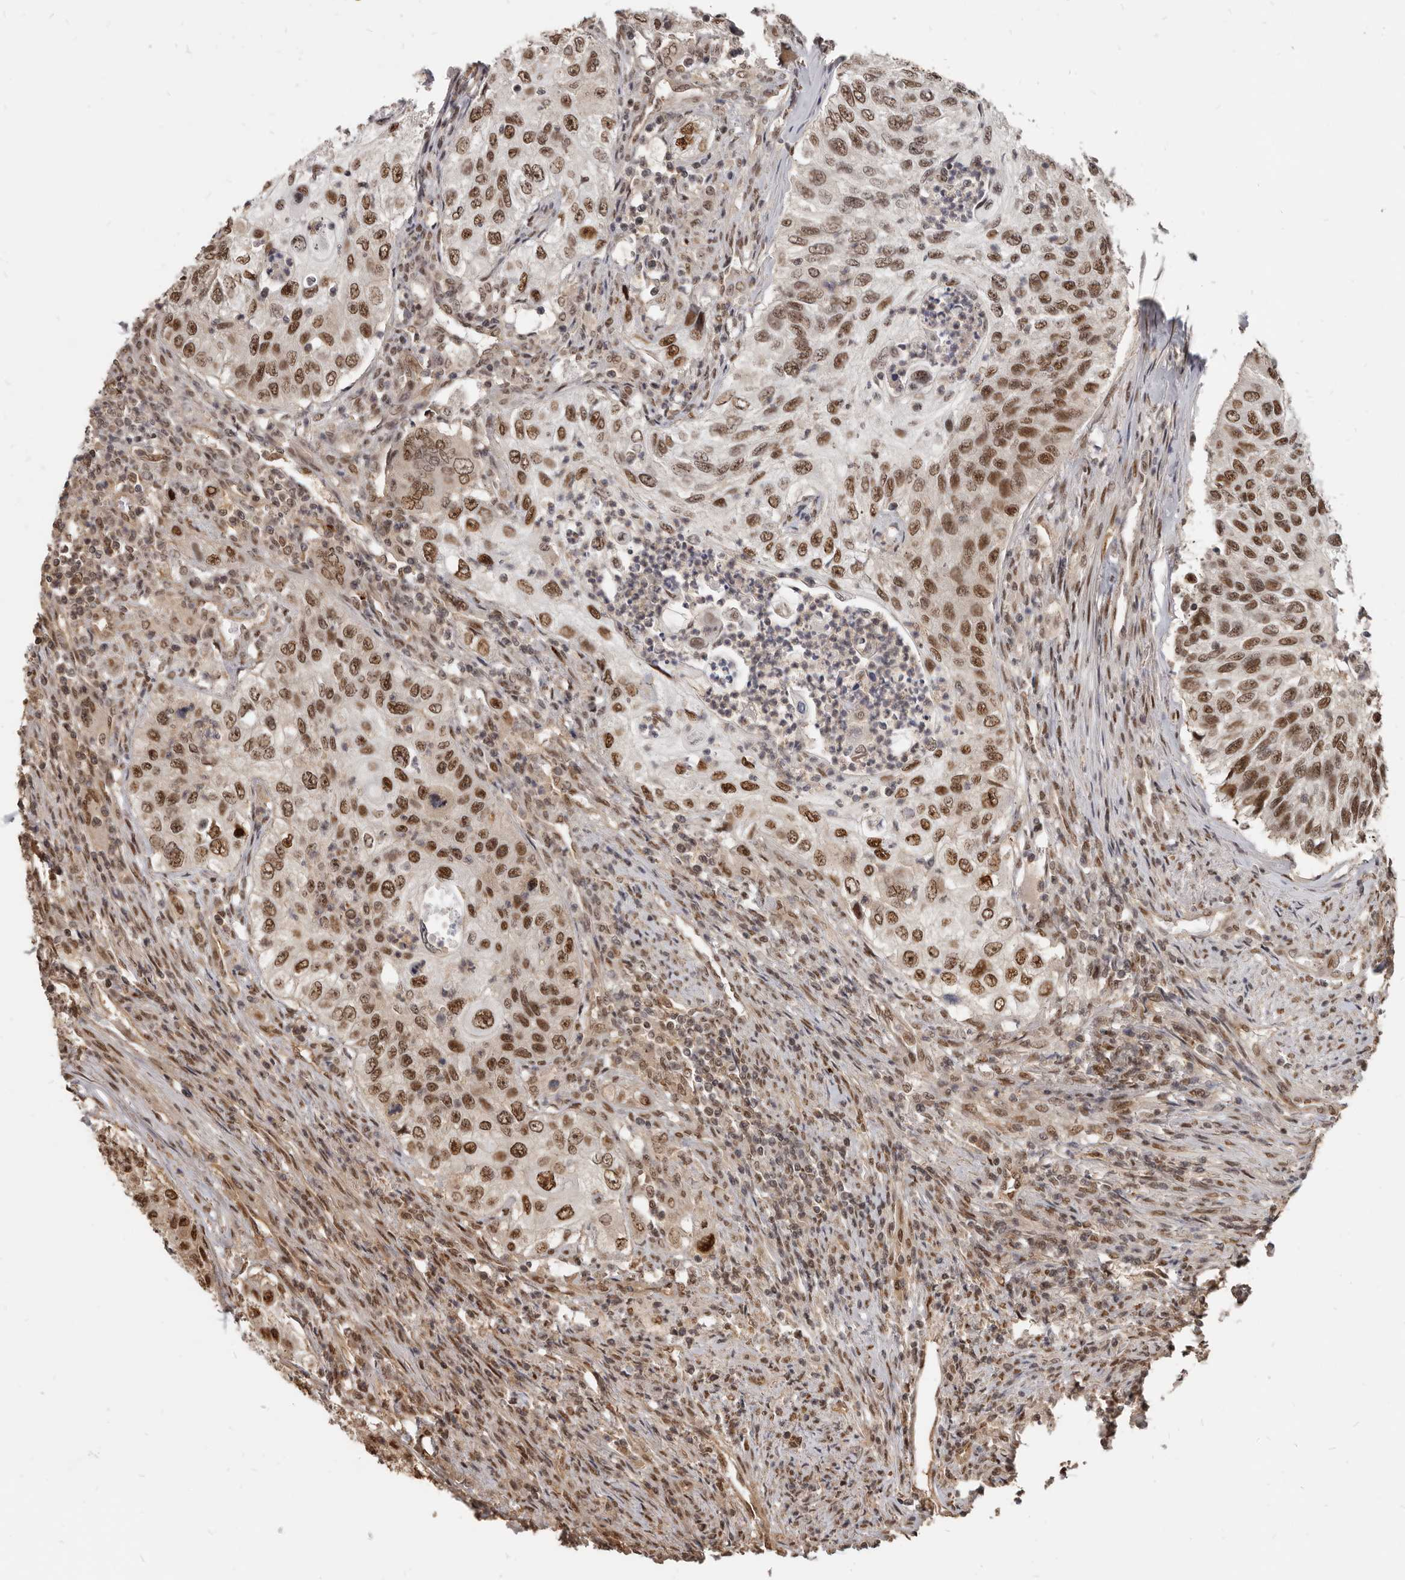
{"staining": {"intensity": "moderate", "quantity": ">75%", "location": "nuclear"}, "tissue": "urothelial cancer", "cell_type": "Tumor cells", "image_type": "cancer", "snomed": [{"axis": "morphology", "description": "Urothelial carcinoma, High grade"}, {"axis": "topography", "description": "Urinary bladder"}], "caption": "About >75% of tumor cells in human urothelial cancer reveal moderate nuclear protein expression as visualized by brown immunohistochemical staining.", "gene": "ATF5", "patient": {"sex": "female", "age": 60}}